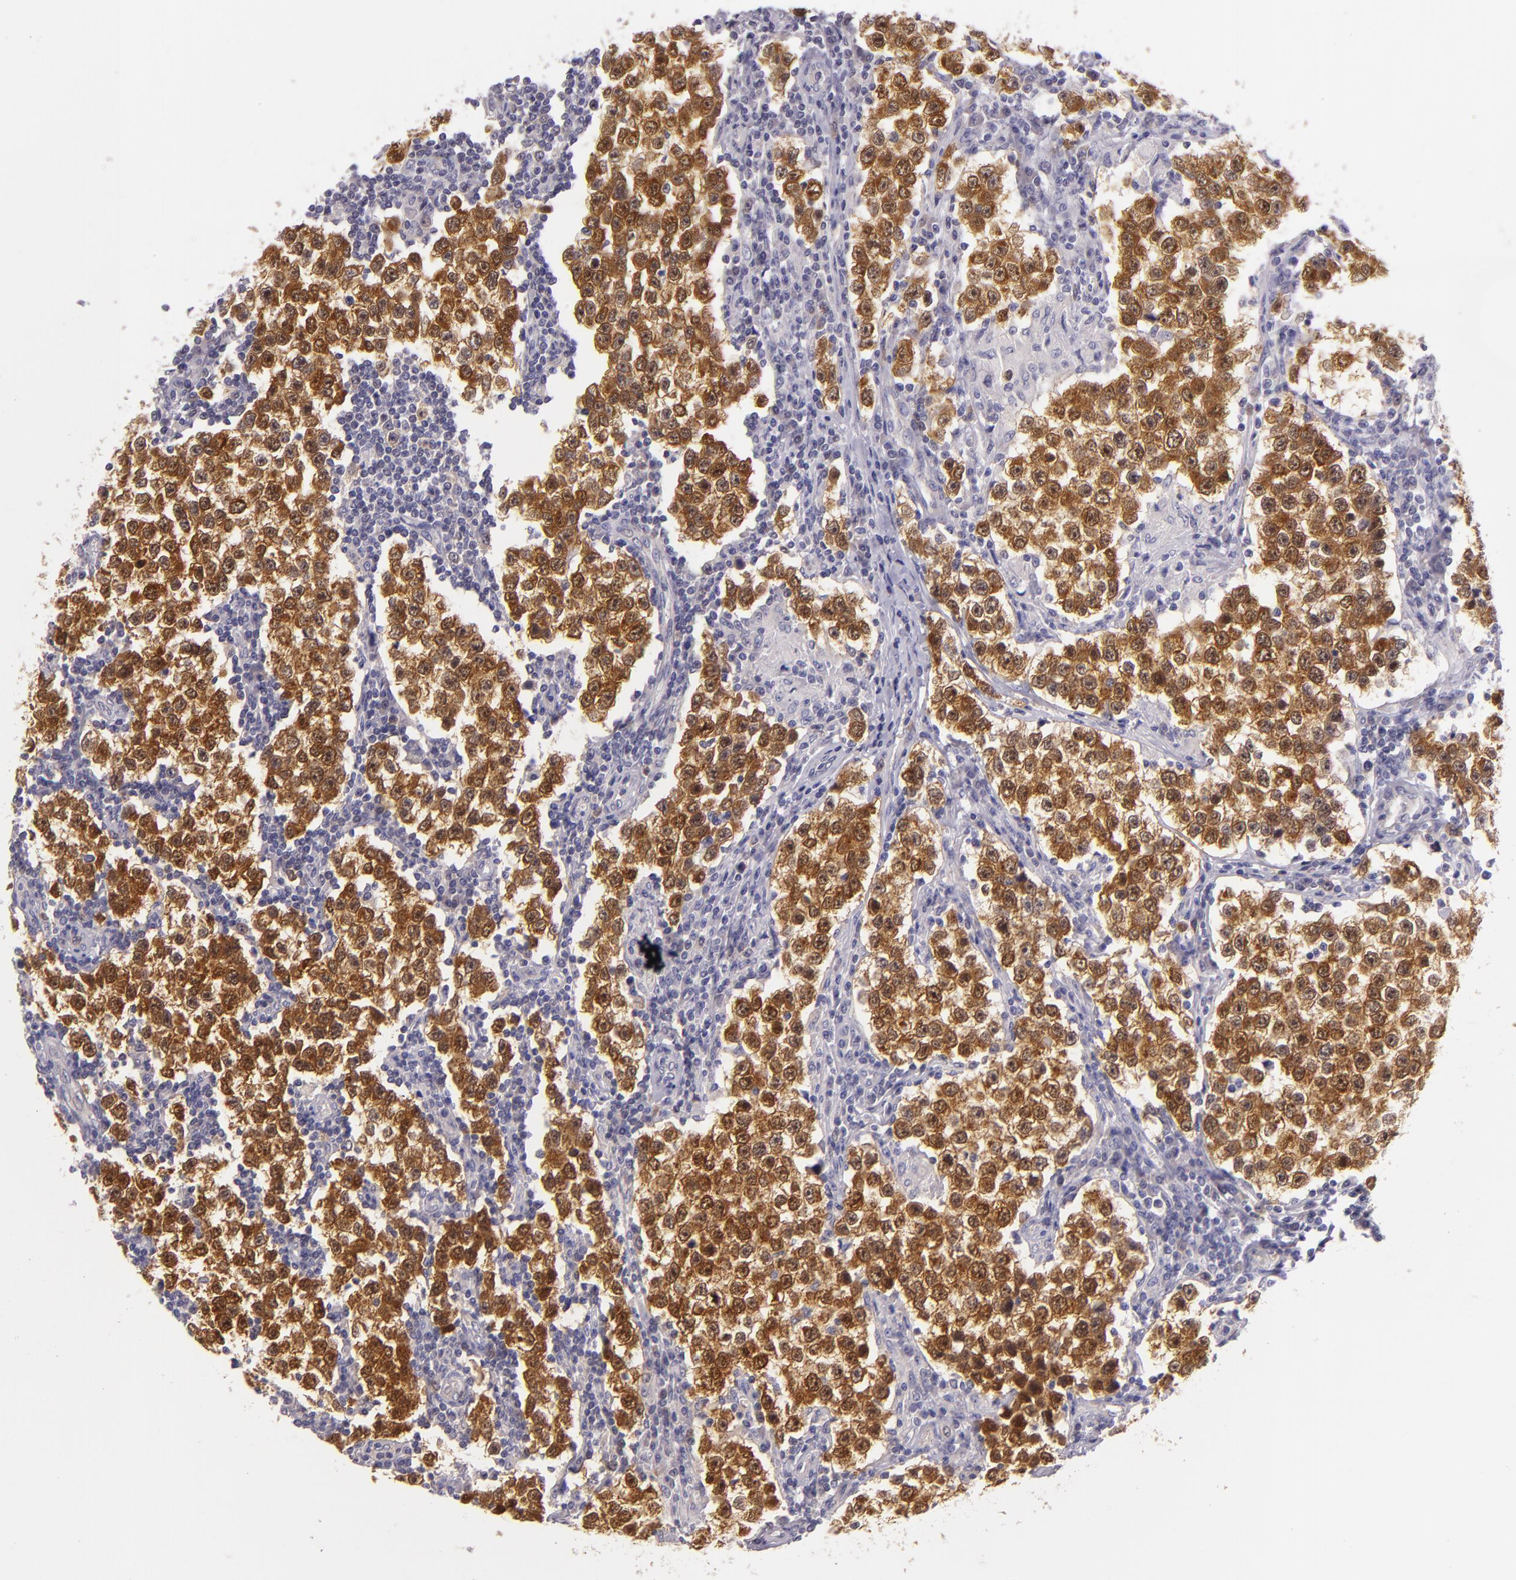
{"staining": {"intensity": "strong", "quantity": ">75%", "location": "cytoplasmic/membranous,nuclear"}, "tissue": "testis cancer", "cell_type": "Tumor cells", "image_type": "cancer", "snomed": [{"axis": "morphology", "description": "Seminoma, NOS"}, {"axis": "topography", "description": "Testis"}], "caption": "The histopathology image demonstrates immunohistochemical staining of testis seminoma. There is strong cytoplasmic/membranous and nuclear expression is identified in about >75% of tumor cells.", "gene": "CSE1L", "patient": {"sex": "male", "age": 36}}